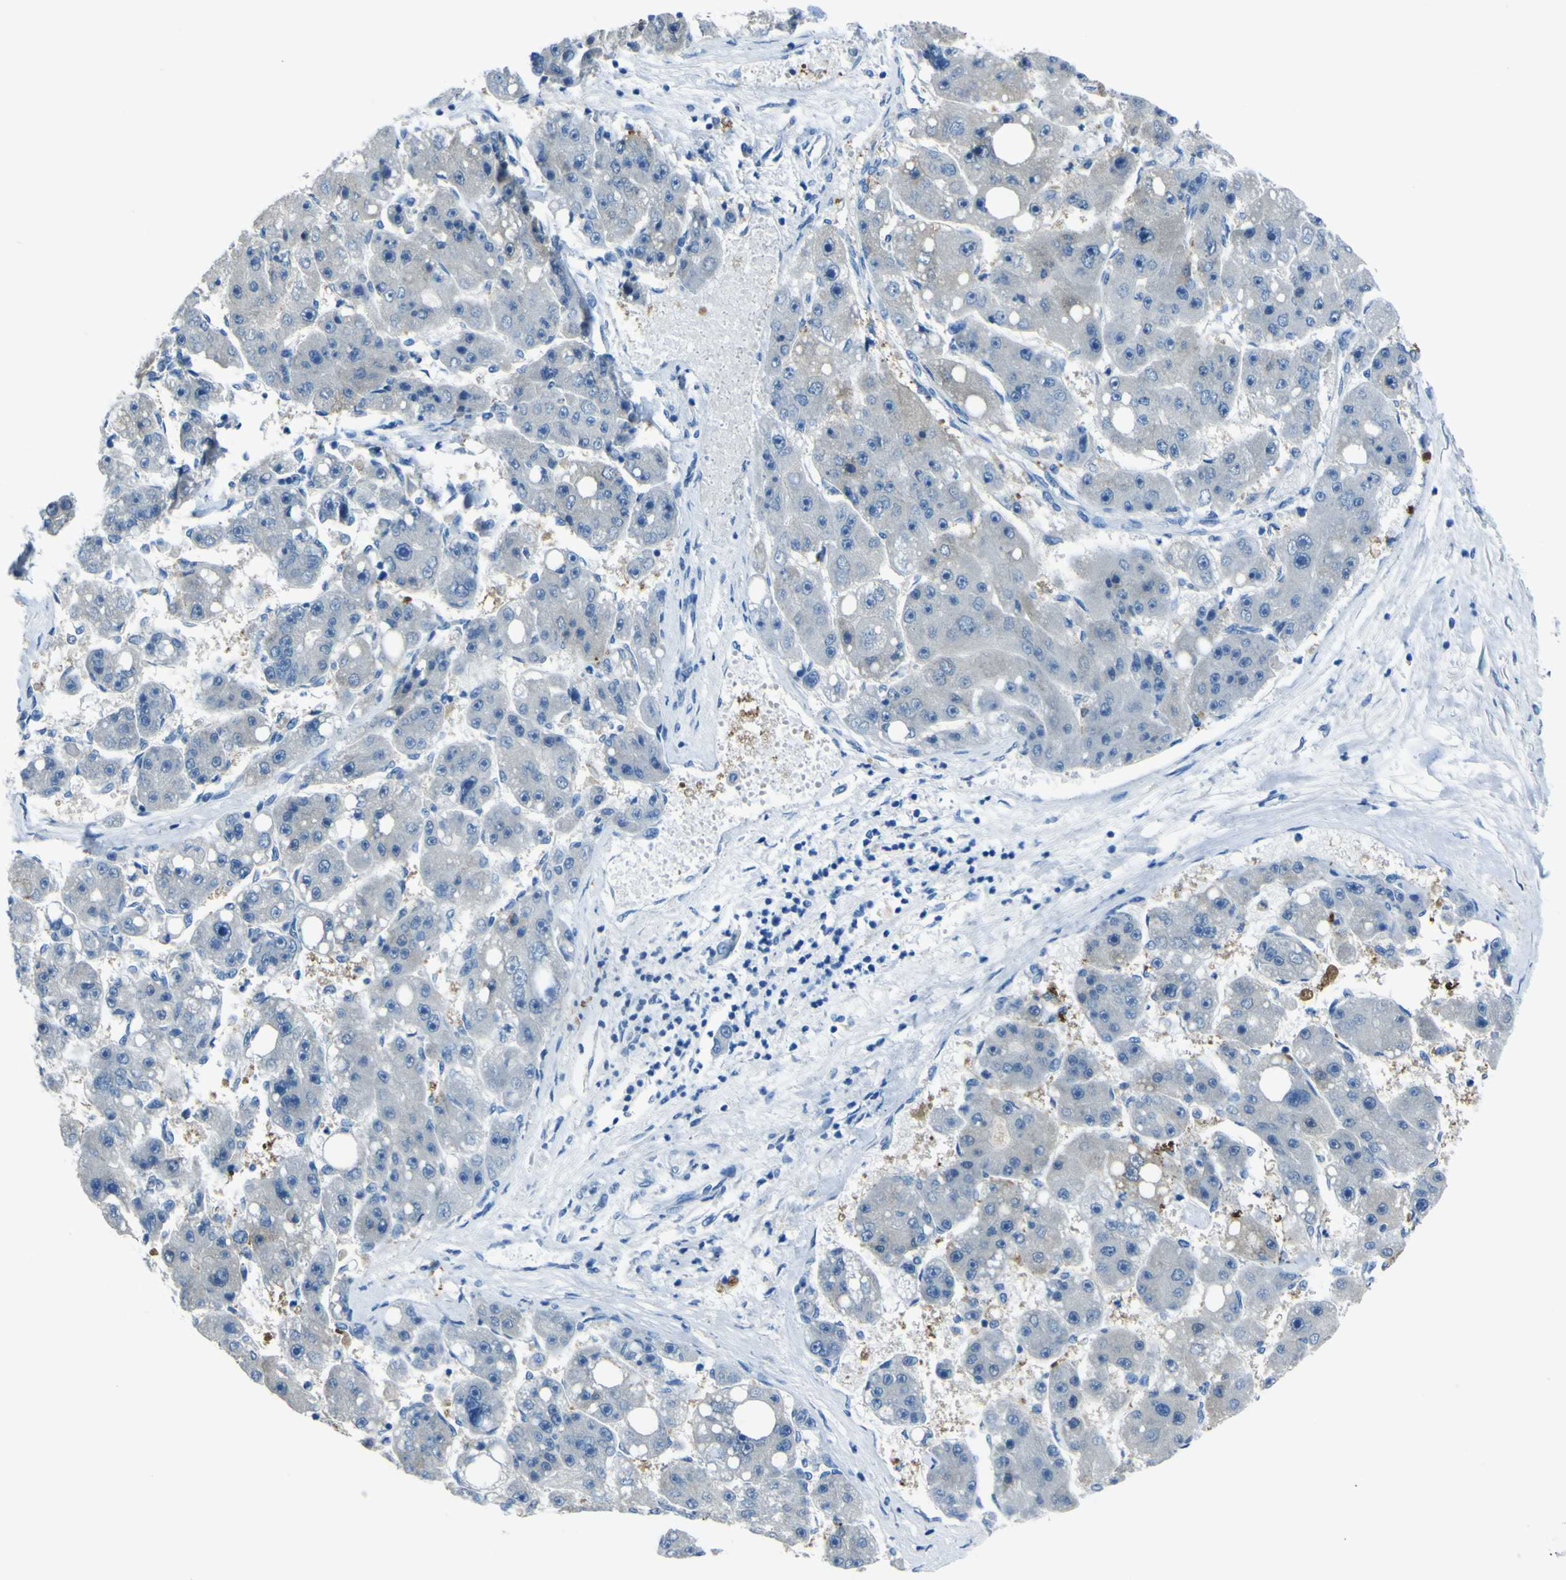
{"staining": {"intensity": "weak", "quantity": "<25%", "location": "cytoplasmic/membranous"}, "tissue": "liver cancer", "cell_type": "Tumor cells", "image_type": "cancer", "snomed": [{"axis": "morphology", "description": "Carcinoma, Hepatocellular, NOS"}, {"axis": "topography", "description": "Liver"}], "caption": "The histopathology image exhibits no significant staining in tumor cells of liver cancer.", "gene": "PHKG1", "patient": {"sex": "female", "age": 61}}